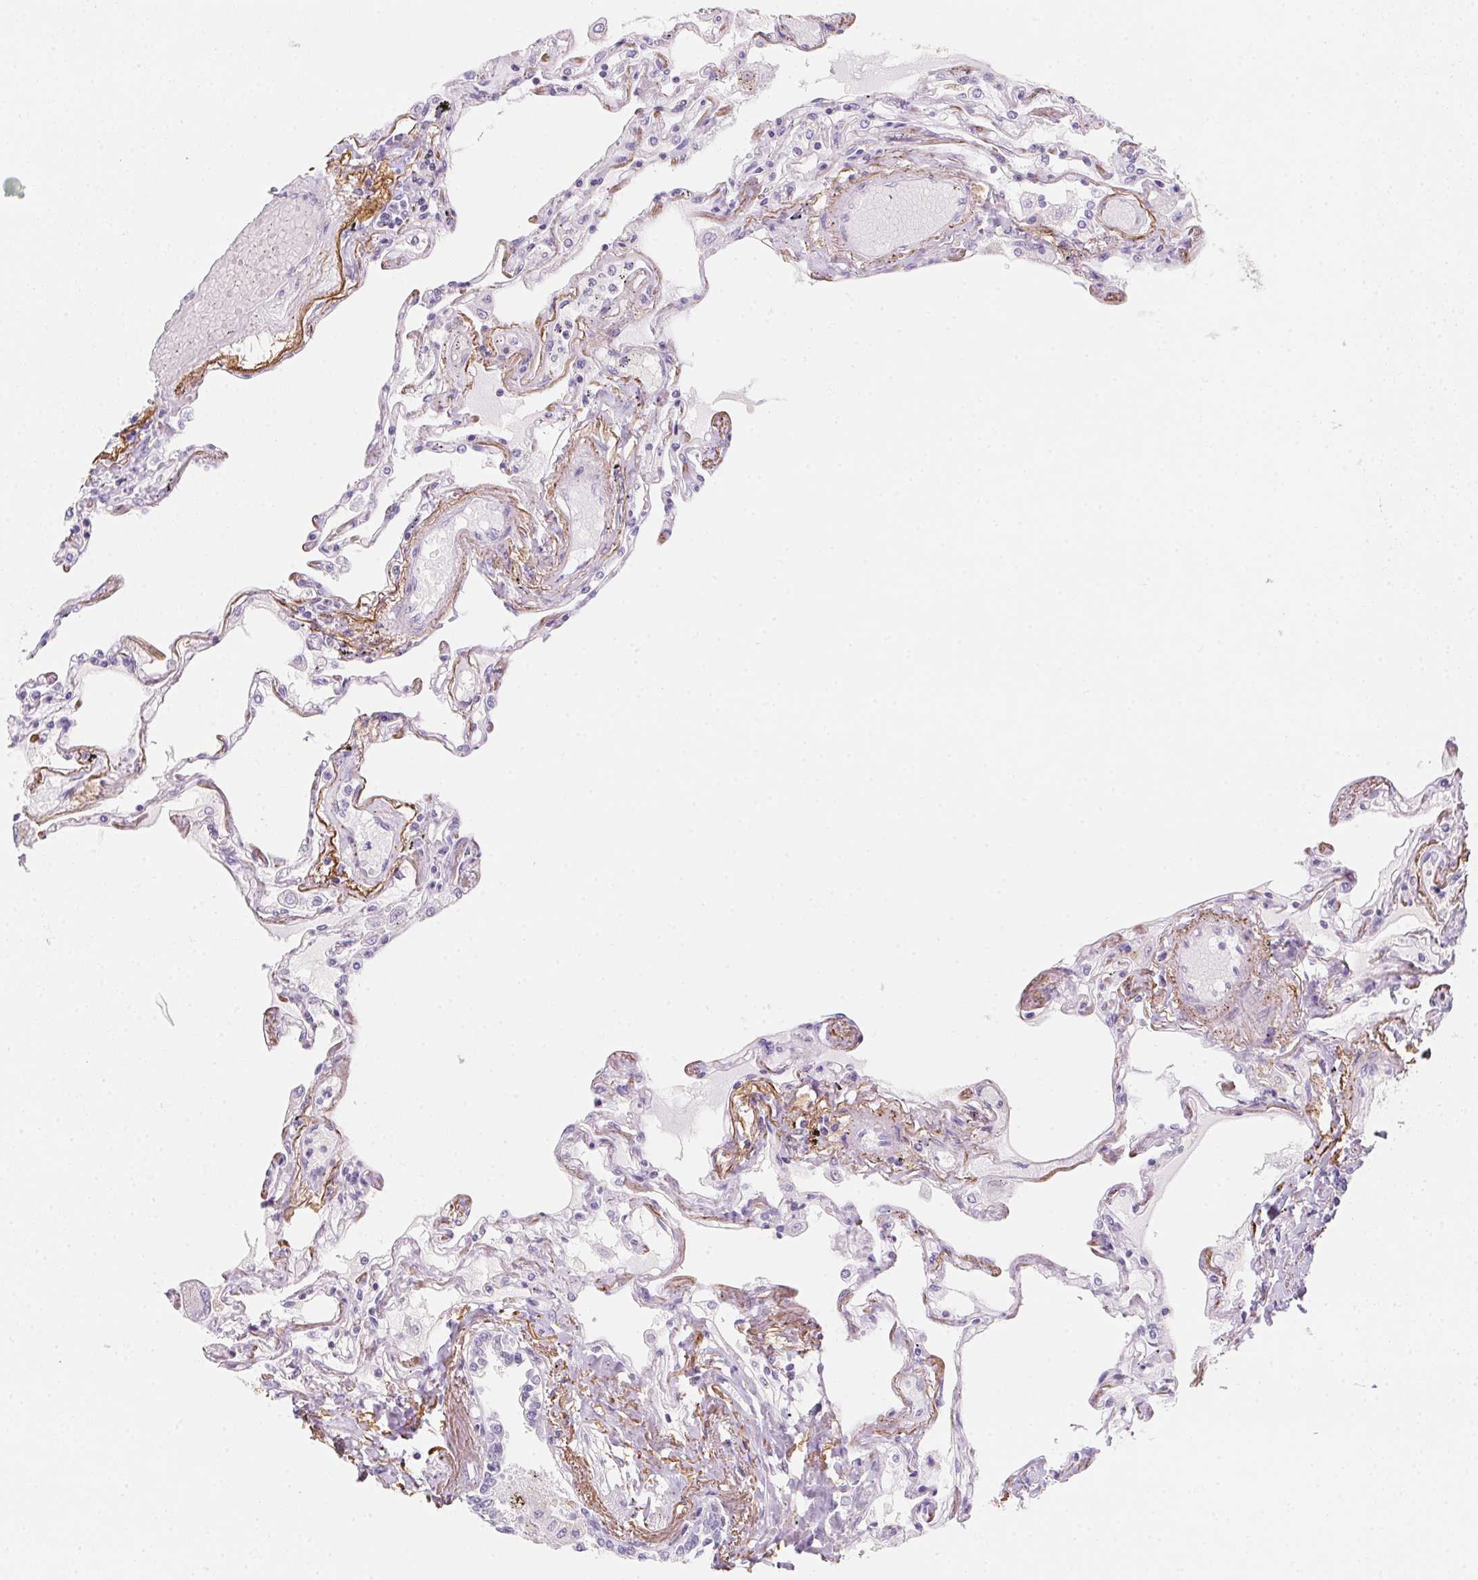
{"staining": {"intensity": "negative", "quantity": "none", "location": "none"}, "tissue": "lung", "cell_type": "Alveolar cells", "image_type": "normal", "snomed": [{"axis": "morphology", "description": "Normal tissue, NOS"}, {"axis": "morphology", "description": "Adenocarcinoma, NOS"}, {"axis": "topography", "description": "Cartilage tissue"}, {"axis": "topography", "description": "Lung"}], "caption": "Immunohistochemistry (IHC) image of benign lung: human lung stained with DAB (3,3'-diaminobenzidine) demonstrates no significant protein staining in alveolar cells.", "gene": "MYL4", "patient": {"sex": "female", "age": 67}}